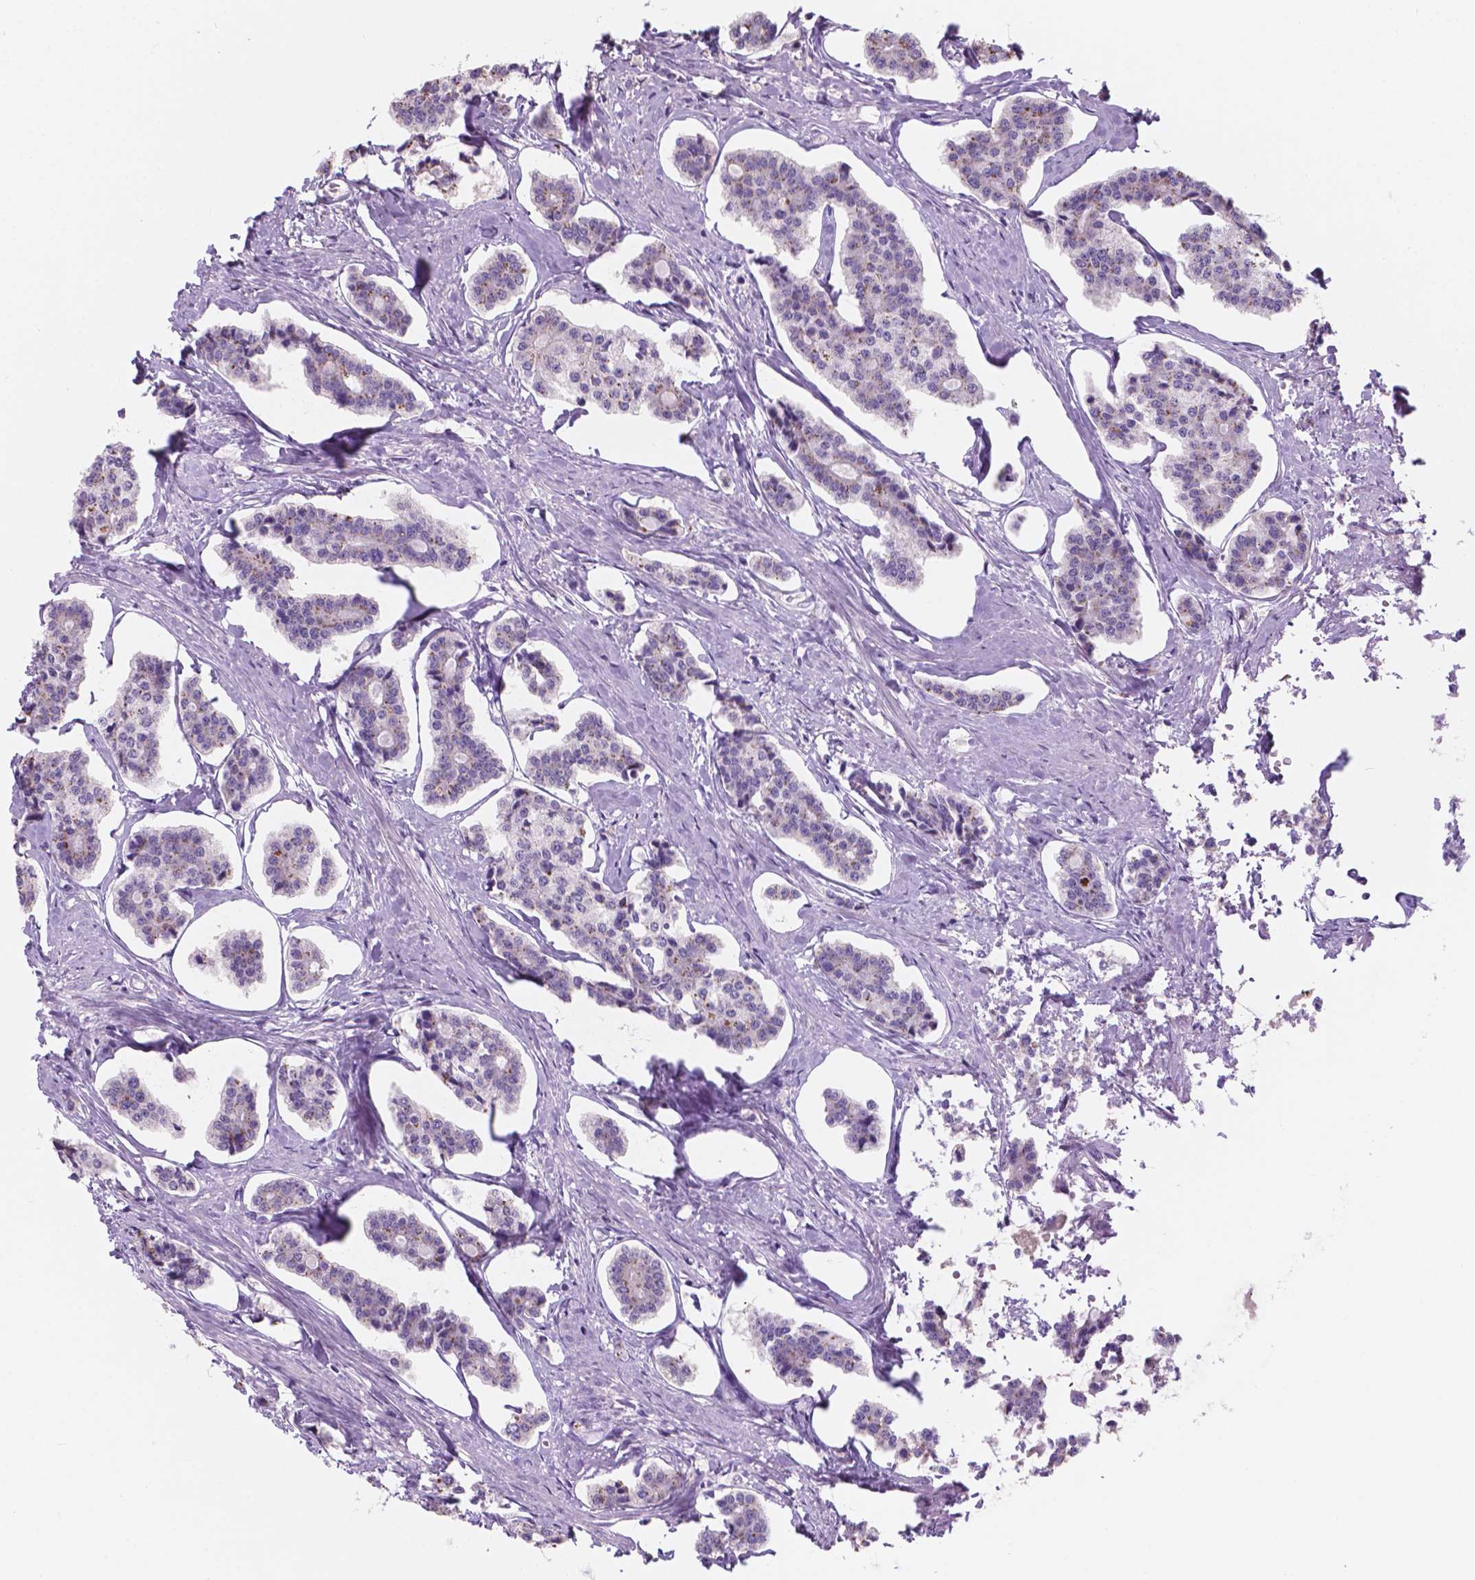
{"staining": {"intensity": "moderate", "quantity": "<25%", "location": "cytoplasmic/membranous"}, "tissue": "carcinoid", "cell_type": "Tumor cells", "image_type": "cancer", "snomed": [{"axis": "morphology", "description": "Carcinoid, malignant, NOS"}, {"axis": "topography", "description": "Small intestine"}], "caption": "Moderate cytoplasmic/membranous expression is appreciated in about <25% of tumor cells in carcinoid (malignant).", "gene": "SBSN", "patient": {"sex": "female", "age": 65}}